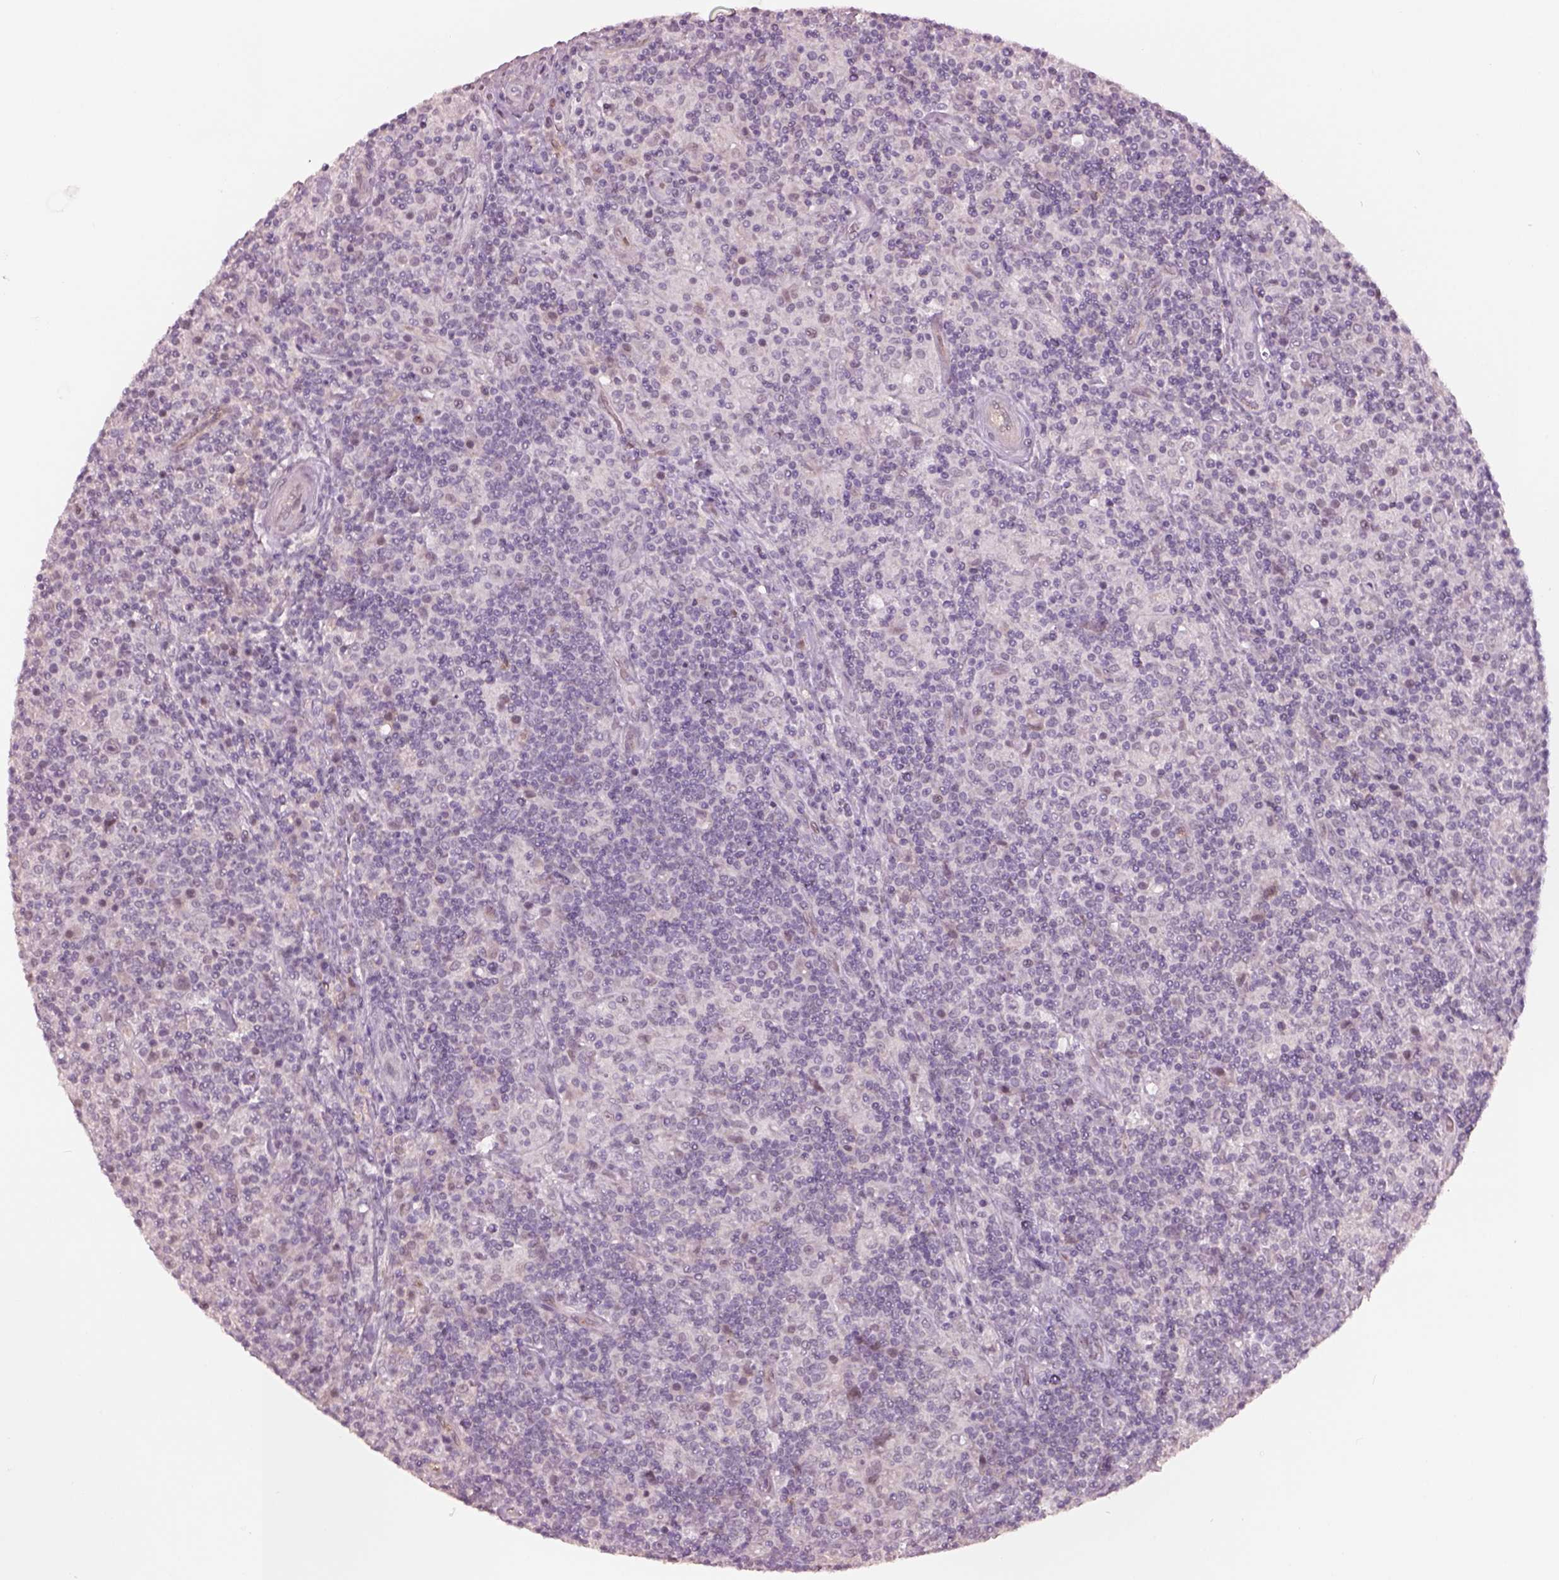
{"staining": {"intensity": "negative", "quantity": "none", "location": "none"}, "tissue": "lymphoma", "cell_type": "Tumor cells", "image_type": "cancer", "snomed": [{"axis": "morphology", "description": "Hodgkin's disease, NOS"}, {"axis": "topography", "description": "Lymph node"}], "caption": "An immunohistochemistry (IHC) photomicrograph of Hodgkin's disease is shown. There is no staining in tumor cells of Hodgkin's disease. The staining was performed using DAB (3,3'-diaminobenzidine) to visualize the protein expression in brown, while the nuclei were stained in blue with hematoxylin (Magnification: 20x).", "gene": "NAT8", "patient": {"sex": "male", "age": 70}}